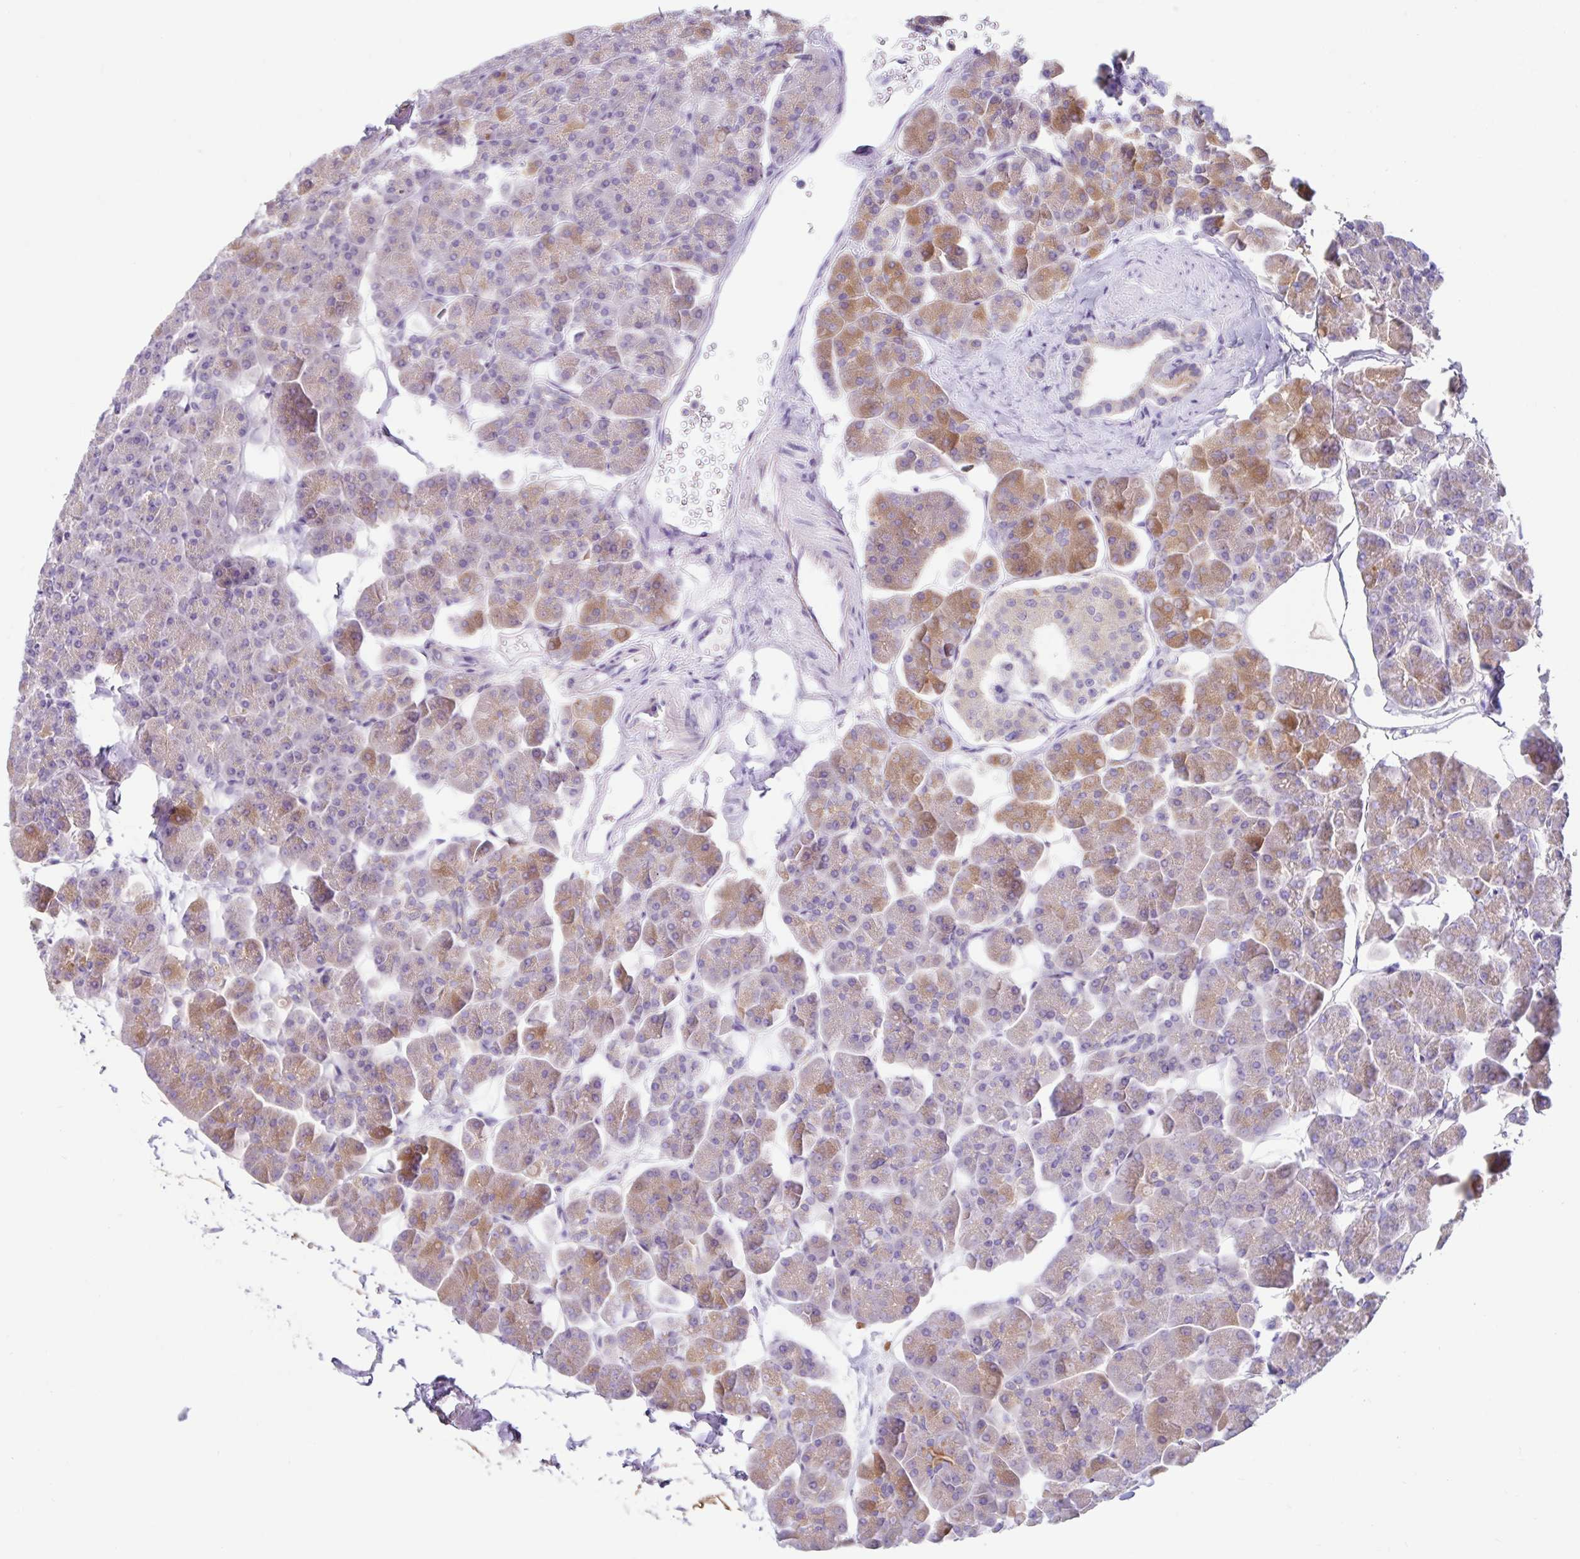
{"staining": {"intensity": "moderate", "quantity": "25%-75%", "location": "cytoplasmic/membranous"}, "tissue": "pancreas", "cell_type": "Exocrine glandular cells", "image_type": "normal", "snomed": [{"axis": "morphology", "description": "Normal tissue, NOS"}, {"axis": "topography", "description": "Pancreas"}, {"axis": "topography", "description": "Peripheral nerve tissue"}], "caption": "A high-resolution histopathology image shows immunohistochemistry staining of normal pancreas, which demonstrates moderate cytoplasmic/membranous staining in about 25%-75% of exocrine glandular cells.", "gene": "ZNF33A", "patient": {"sex": "male", "age": 54}}